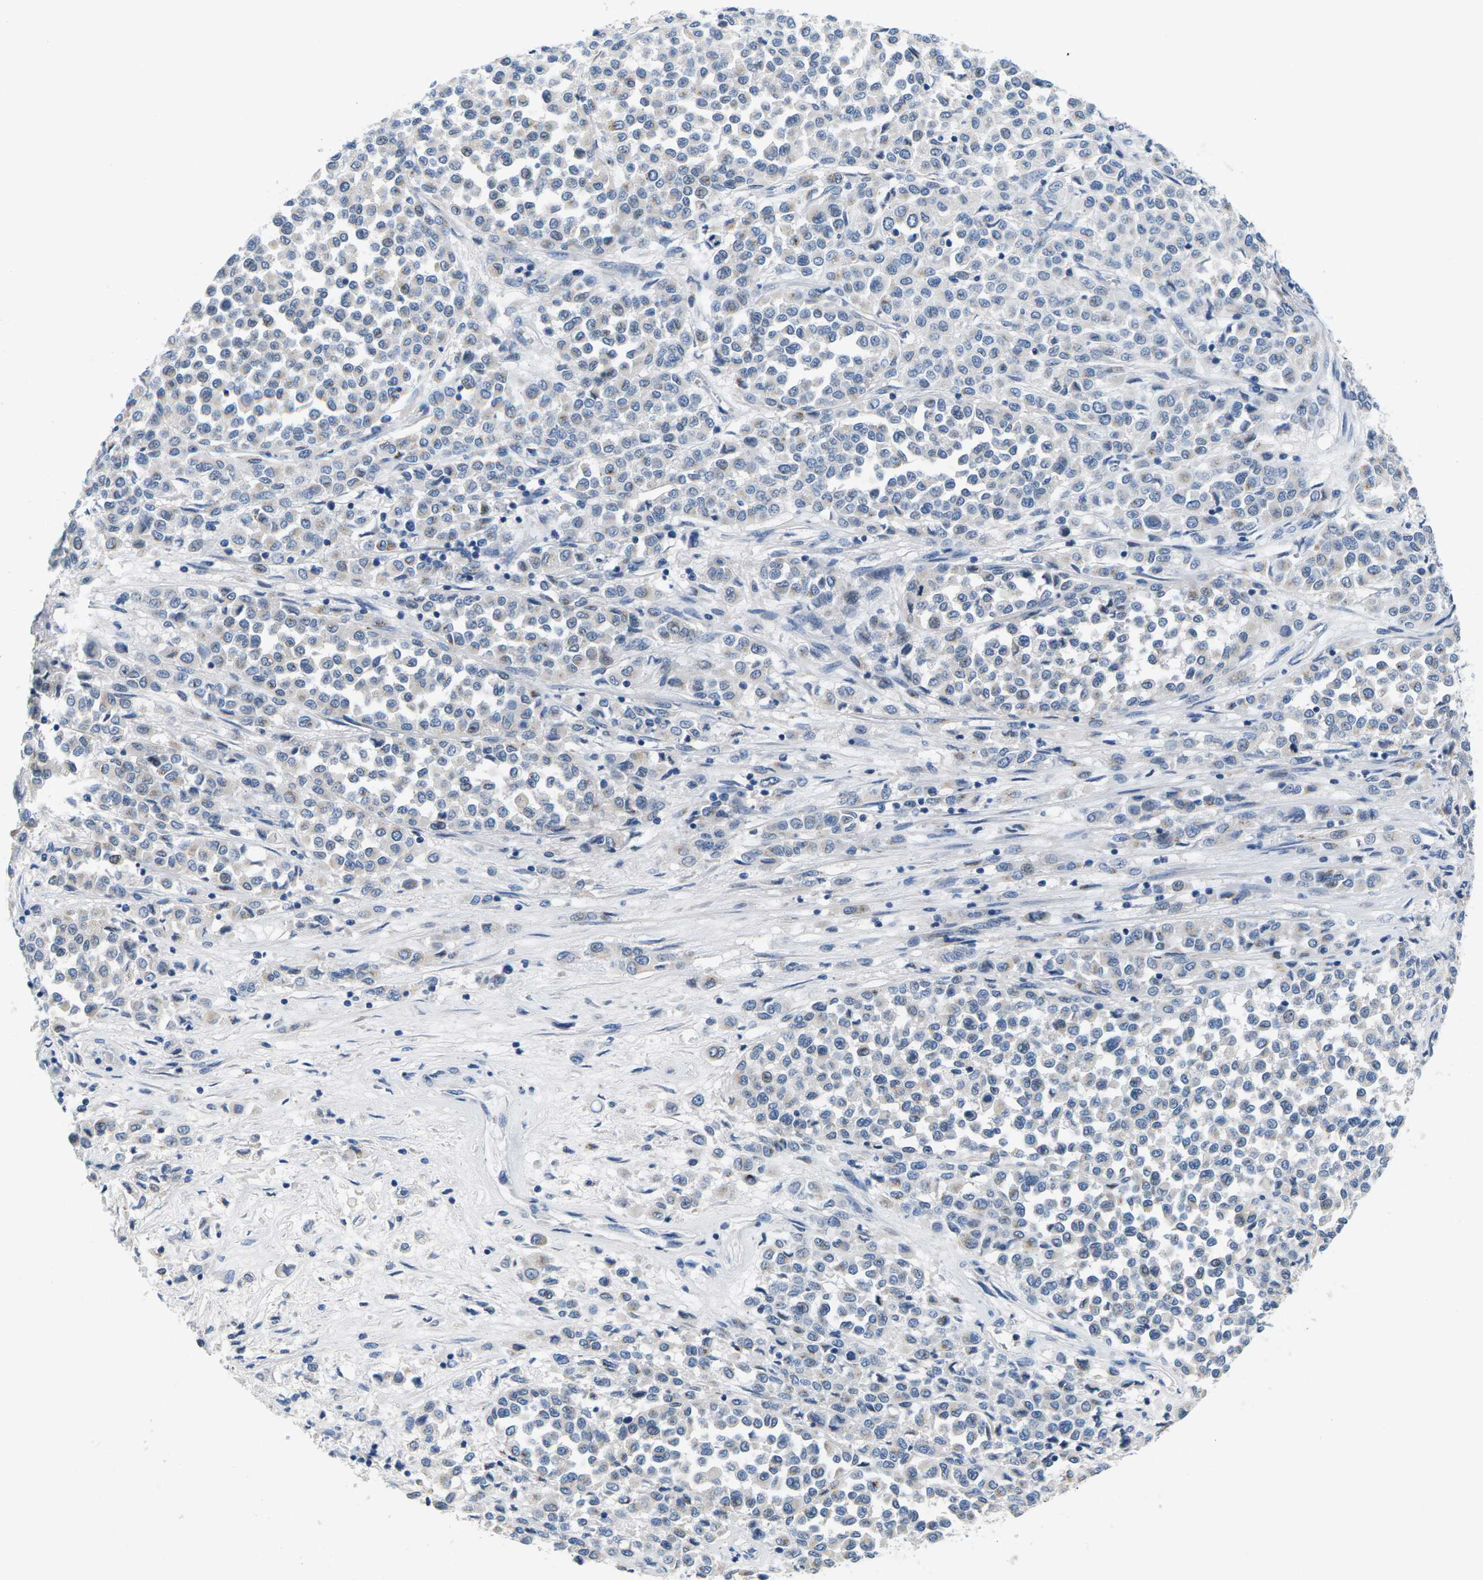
{"staining": {"intensity": "negative", "quantity": "none", "location": "none"}, "tissue": "melanoma", "cell_type": "Tumor cells", "image_type": "cancer", "snomed": [{"axis": "morphology", "description": "Malignant melanoma, Metastatic site"}, {"axis": "topography", "description": "Pancreas"}], "caption": "This is an IHC micrograph of human melanoma. There is no expression in tumor cells.", "gene": "TSPAN2", "patient": {"sex": "female", "age": 30}}